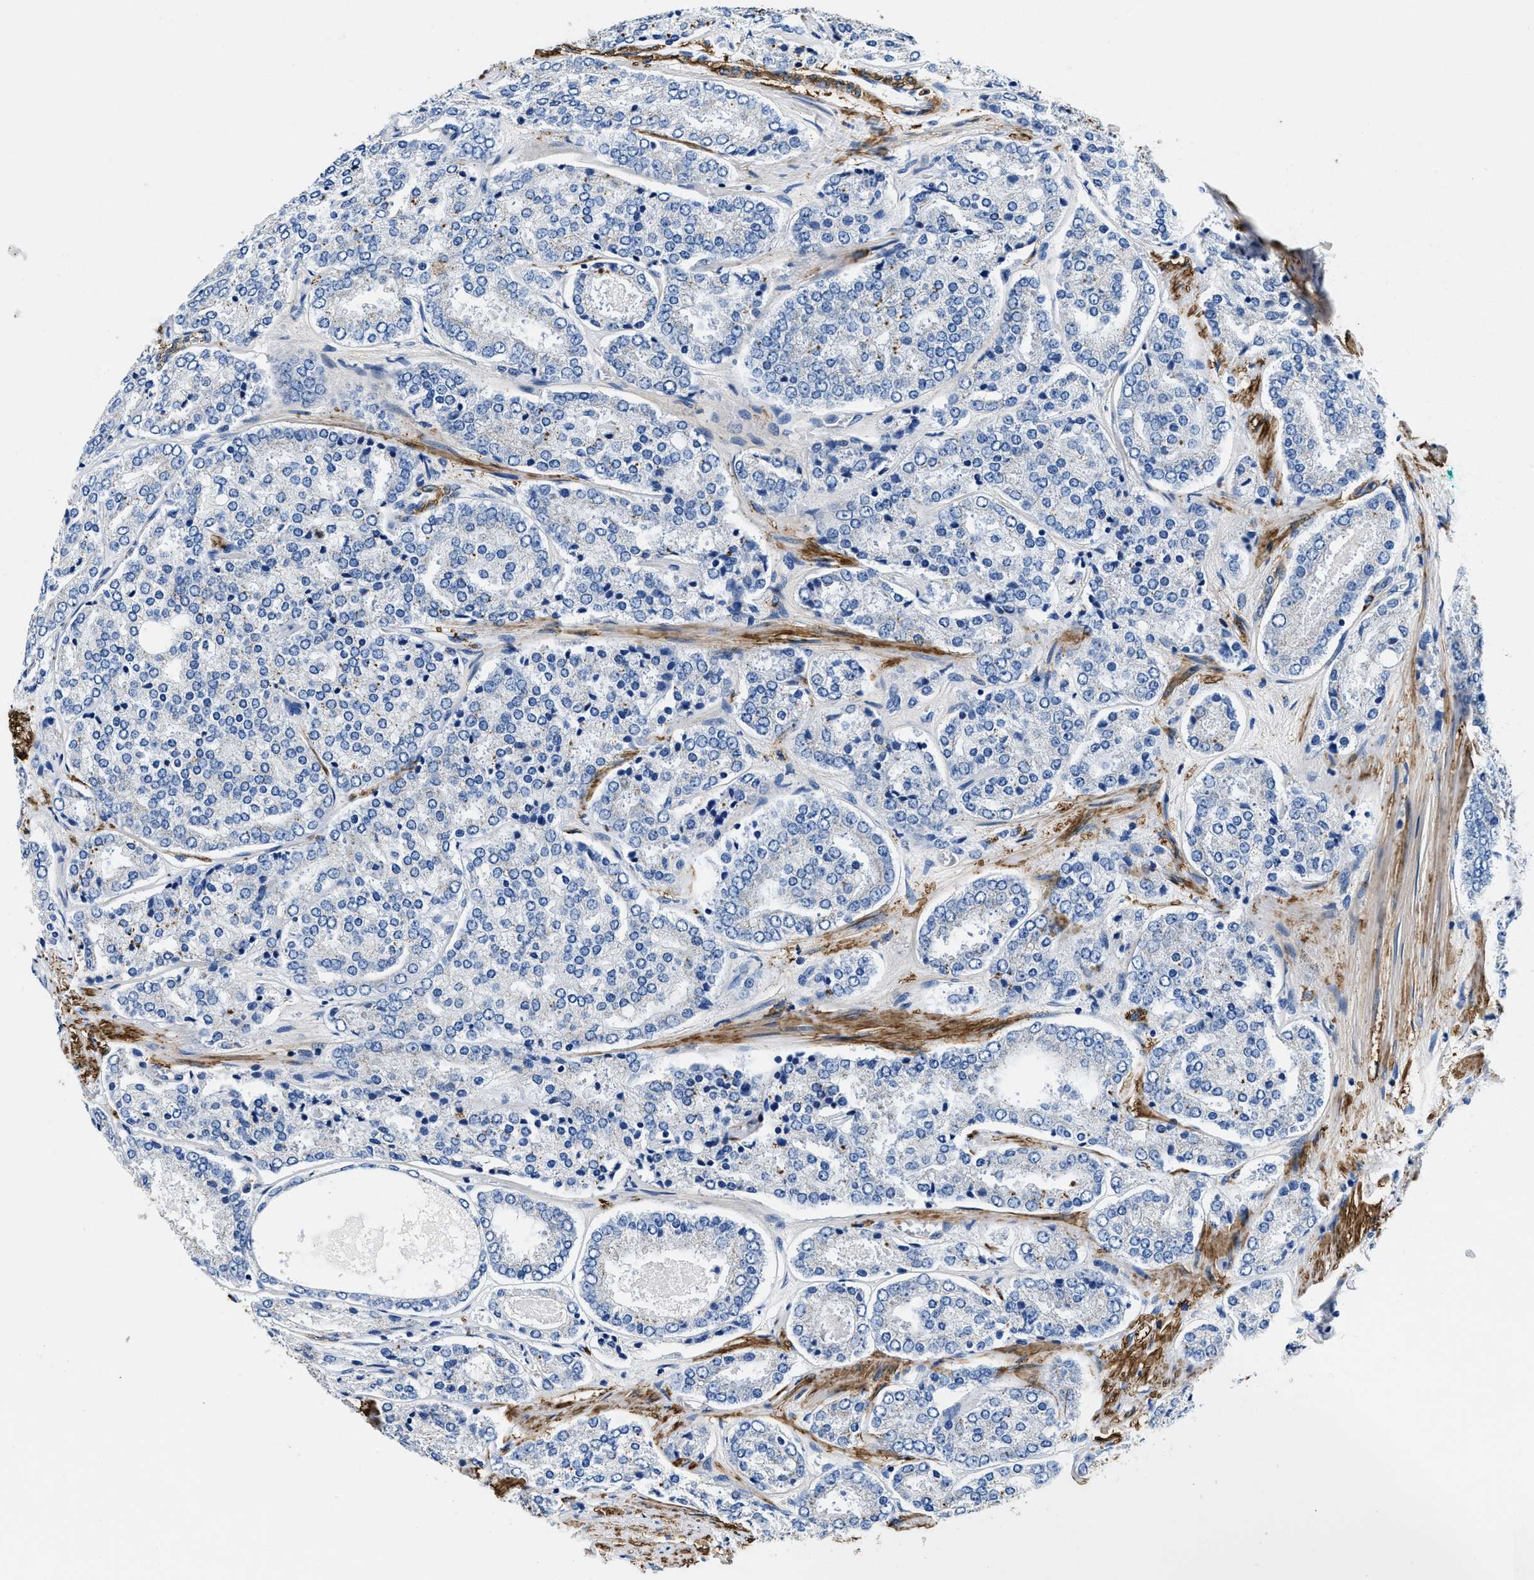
{"staining": {"intensity": "negative", "quantity": "none", "location": "none"}, "tissue": "prostate cancer", "cell_type": "Tumor cells", "image_type": "cancer", "snomed": [{"axis": "morphology", "description": "Adenocarcinoma, High grade"}, {"axis": "topography", "description": "Prostate"}], "caption": "Immunohistochemistry (IHC) micrograph of neoplastic tissue: human prostate cancer (high-grade adenocarcinoma) stained with DAB demonstrates no significant protein staining in tumor cells.", "gene": "TEX261", "patient": {"sex": "male", "age": 65}}